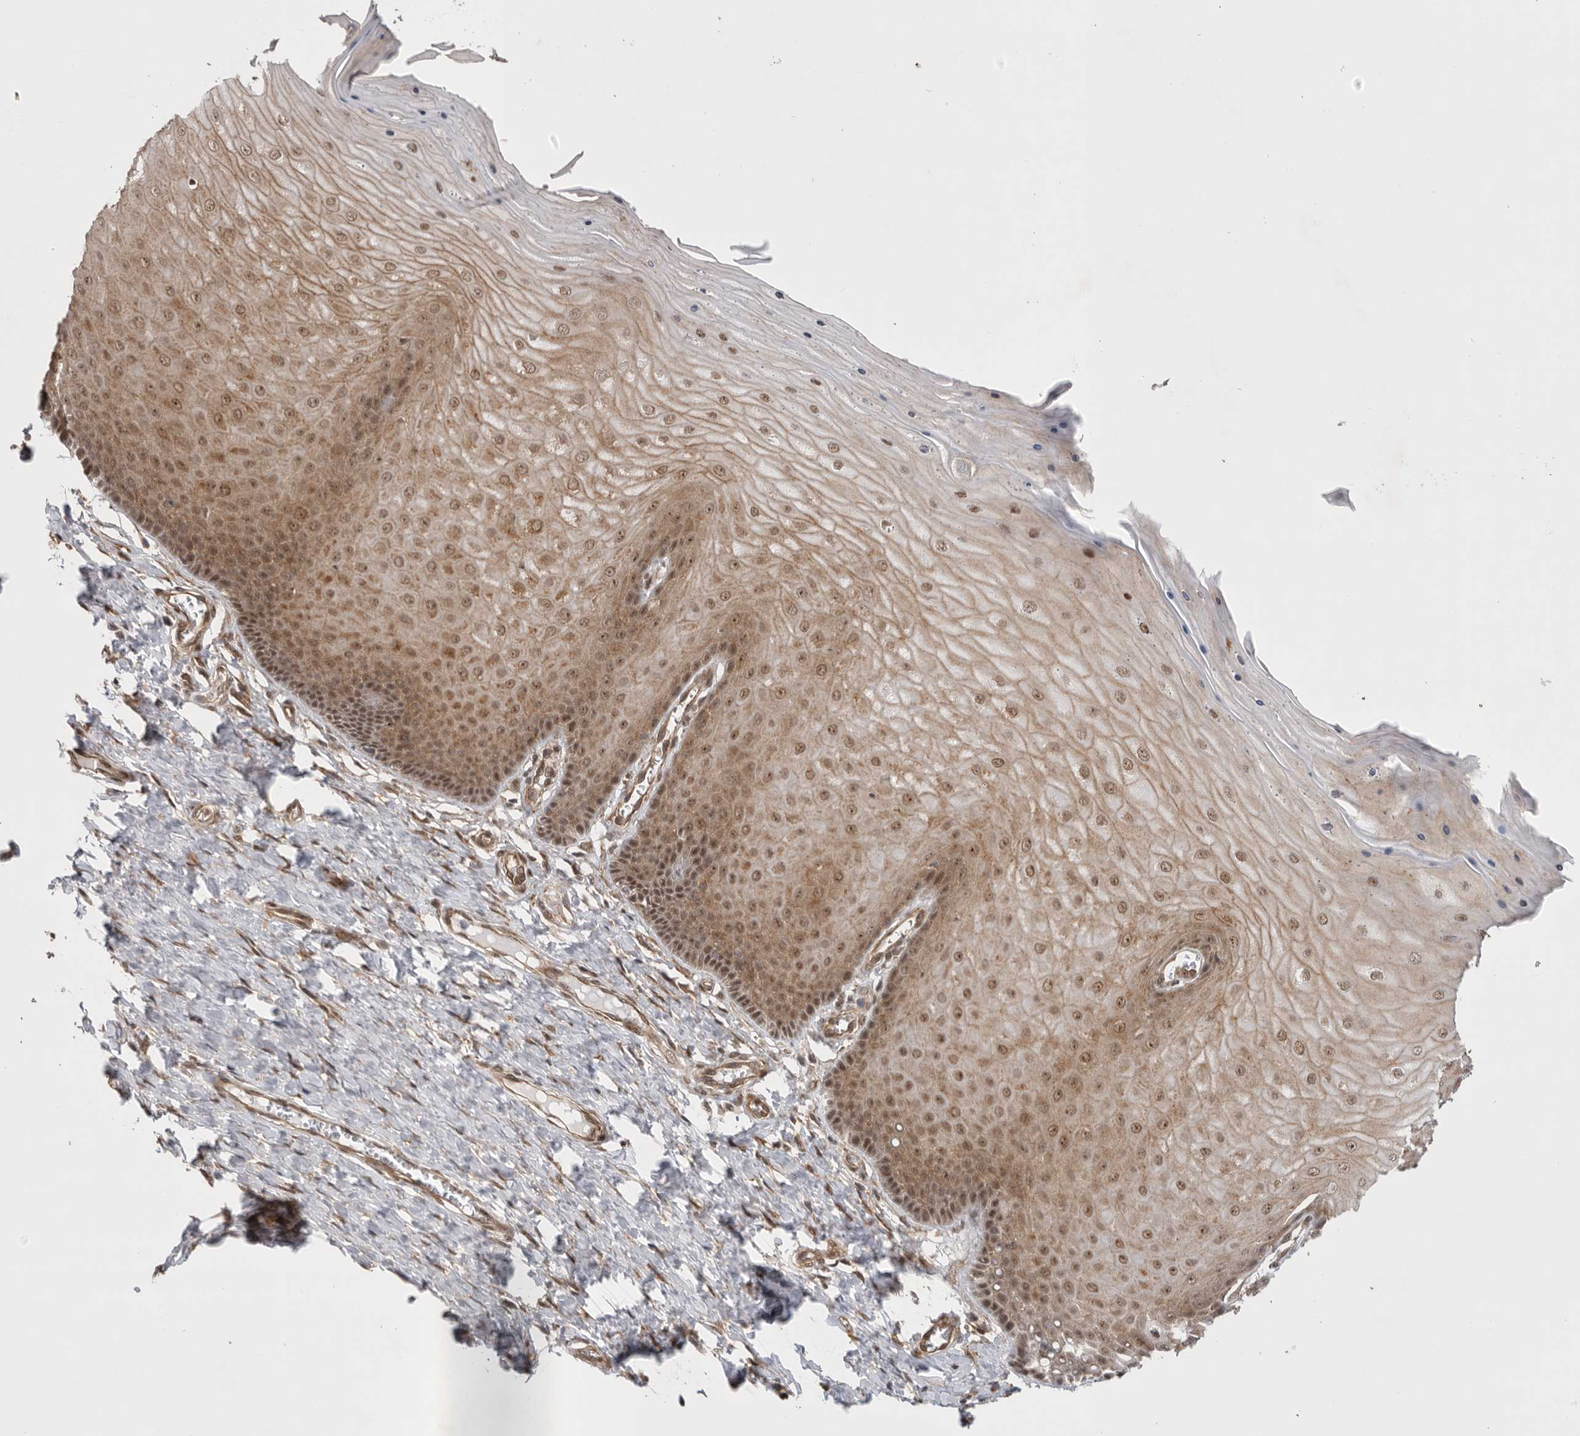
{"staining": {"intensity": "weak", "quantity": ">75%", "location": "cytoplasmic/membranous"}, "tissue": "cervix", "cell_type": "Glandular cells", "image_type": "normal", "snomed": [{"axis": "morphology", "description": "Normal tissue, NOS"}, {"axis": "topography", "description": "Cervix"}], "caption": "The photomicrograph demonstrates immunohistochemical staining of unremarkable cervix. There is weak cytoplasmic/membranous staining is appreciated in about >75% of glandular cells.", "gene": "VPS50", "patient": {"sex": "female", "age": 55}}